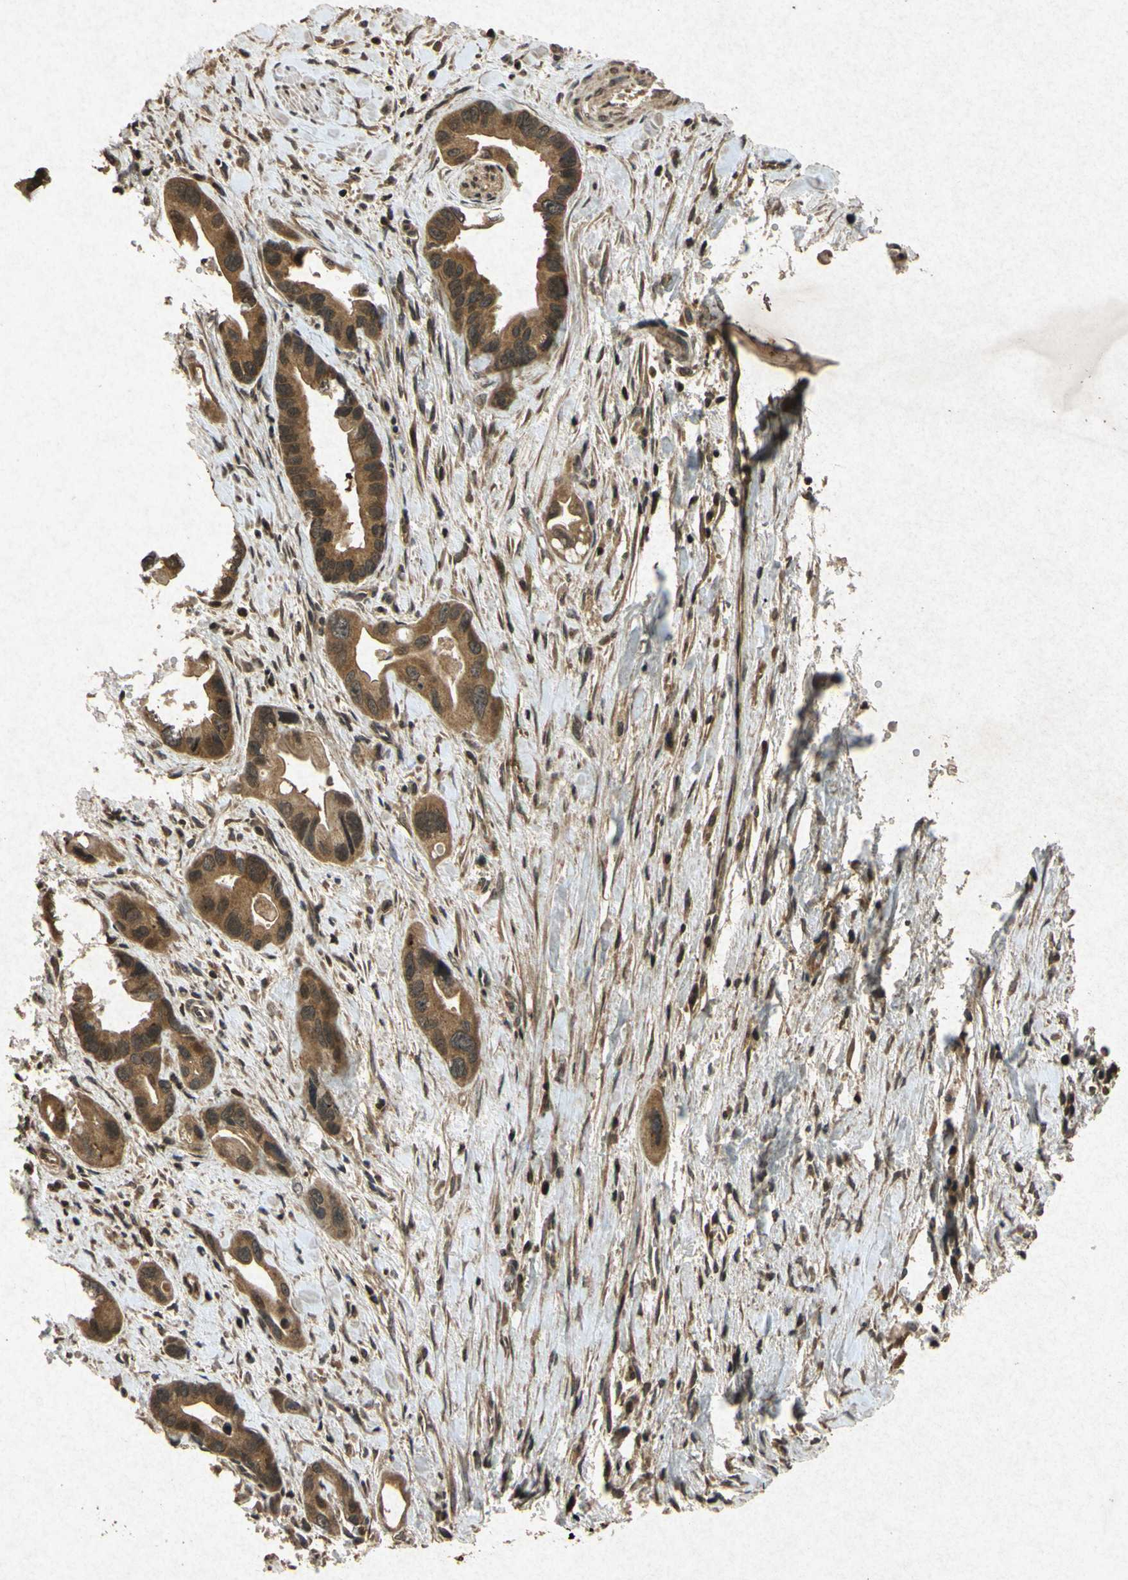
{"staining": {"intensity": "moderate", "quantity": ">75%", "location": "cytoplasmic/membranous"}, "tissue": "pancreatic cancer", "cell_type": "Tumor cells", "image_type": "cancer", "snomed": [{"axis": "morphology", "description": "Adenocarcinoma, NOS"}, {"axis": "topography", "description": "Pancreas"}], "caption": "DAB immunohistochemical staining of pancreatic cancer displays moderate cytoplasmic/membranous protein expression in about >75% of tumor cells.", "gene": "ATP6V1H", "patient": {"sex": "female", "age": 77}}